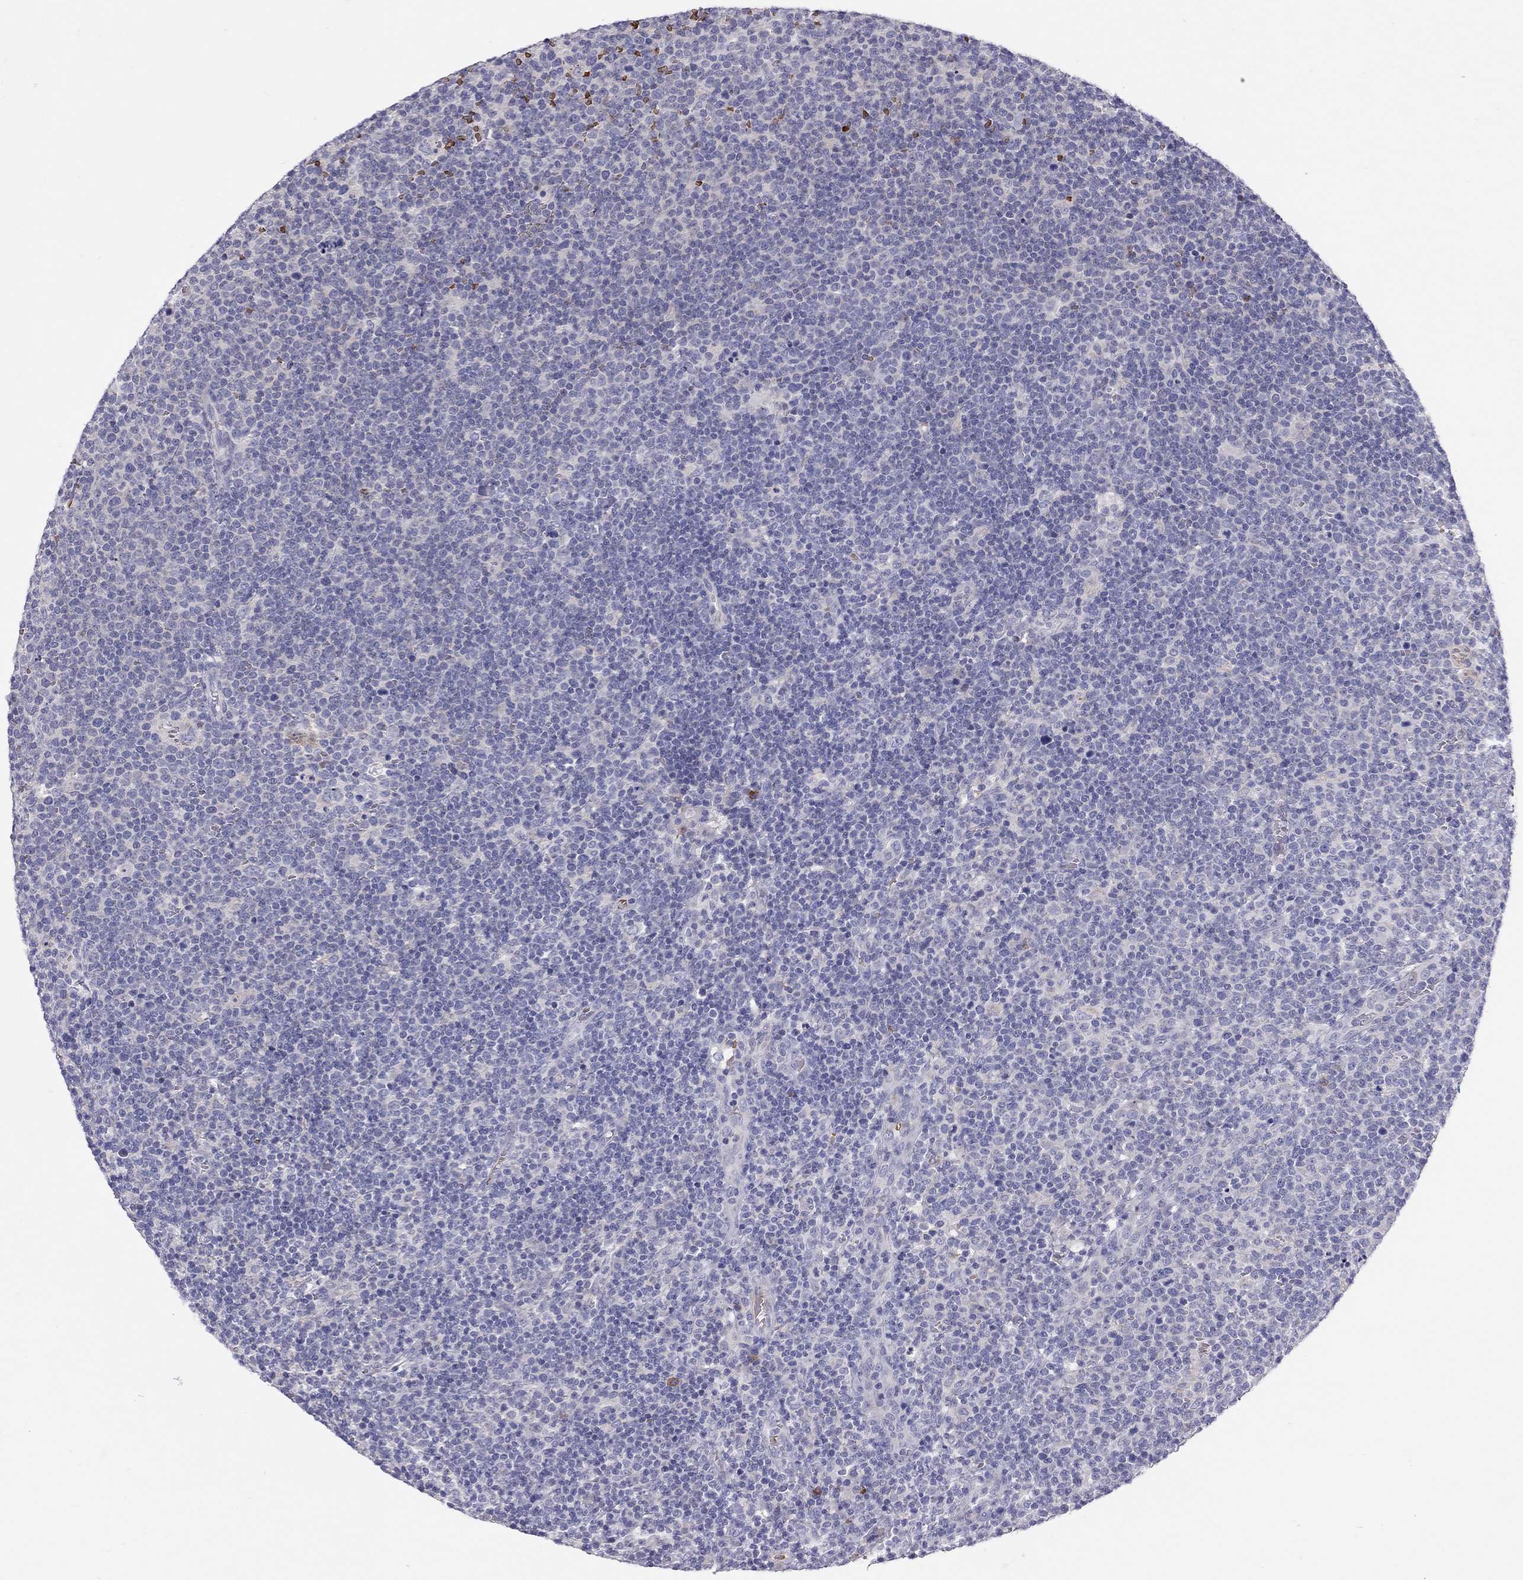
{"staining": {"intensity": "negative", "quantity": "none", "location": "none"}, "tissue": "lymphoma", "cell_type": "Tumor cells", "image_type": "cancer", "snomed": [{"axis": "morphology", "description": "Malignant lymphoma, non-Hodgkin's type, High grade"}, {"axis": "topography", "description": "Lymph node"}], "caption": "Tumor cells show no significant protein expression in high-grade malignant lymphoma, non-Hodgkin's type.", "gene": "FRMD1", "patient": {"sex": "male", "age": 61}}